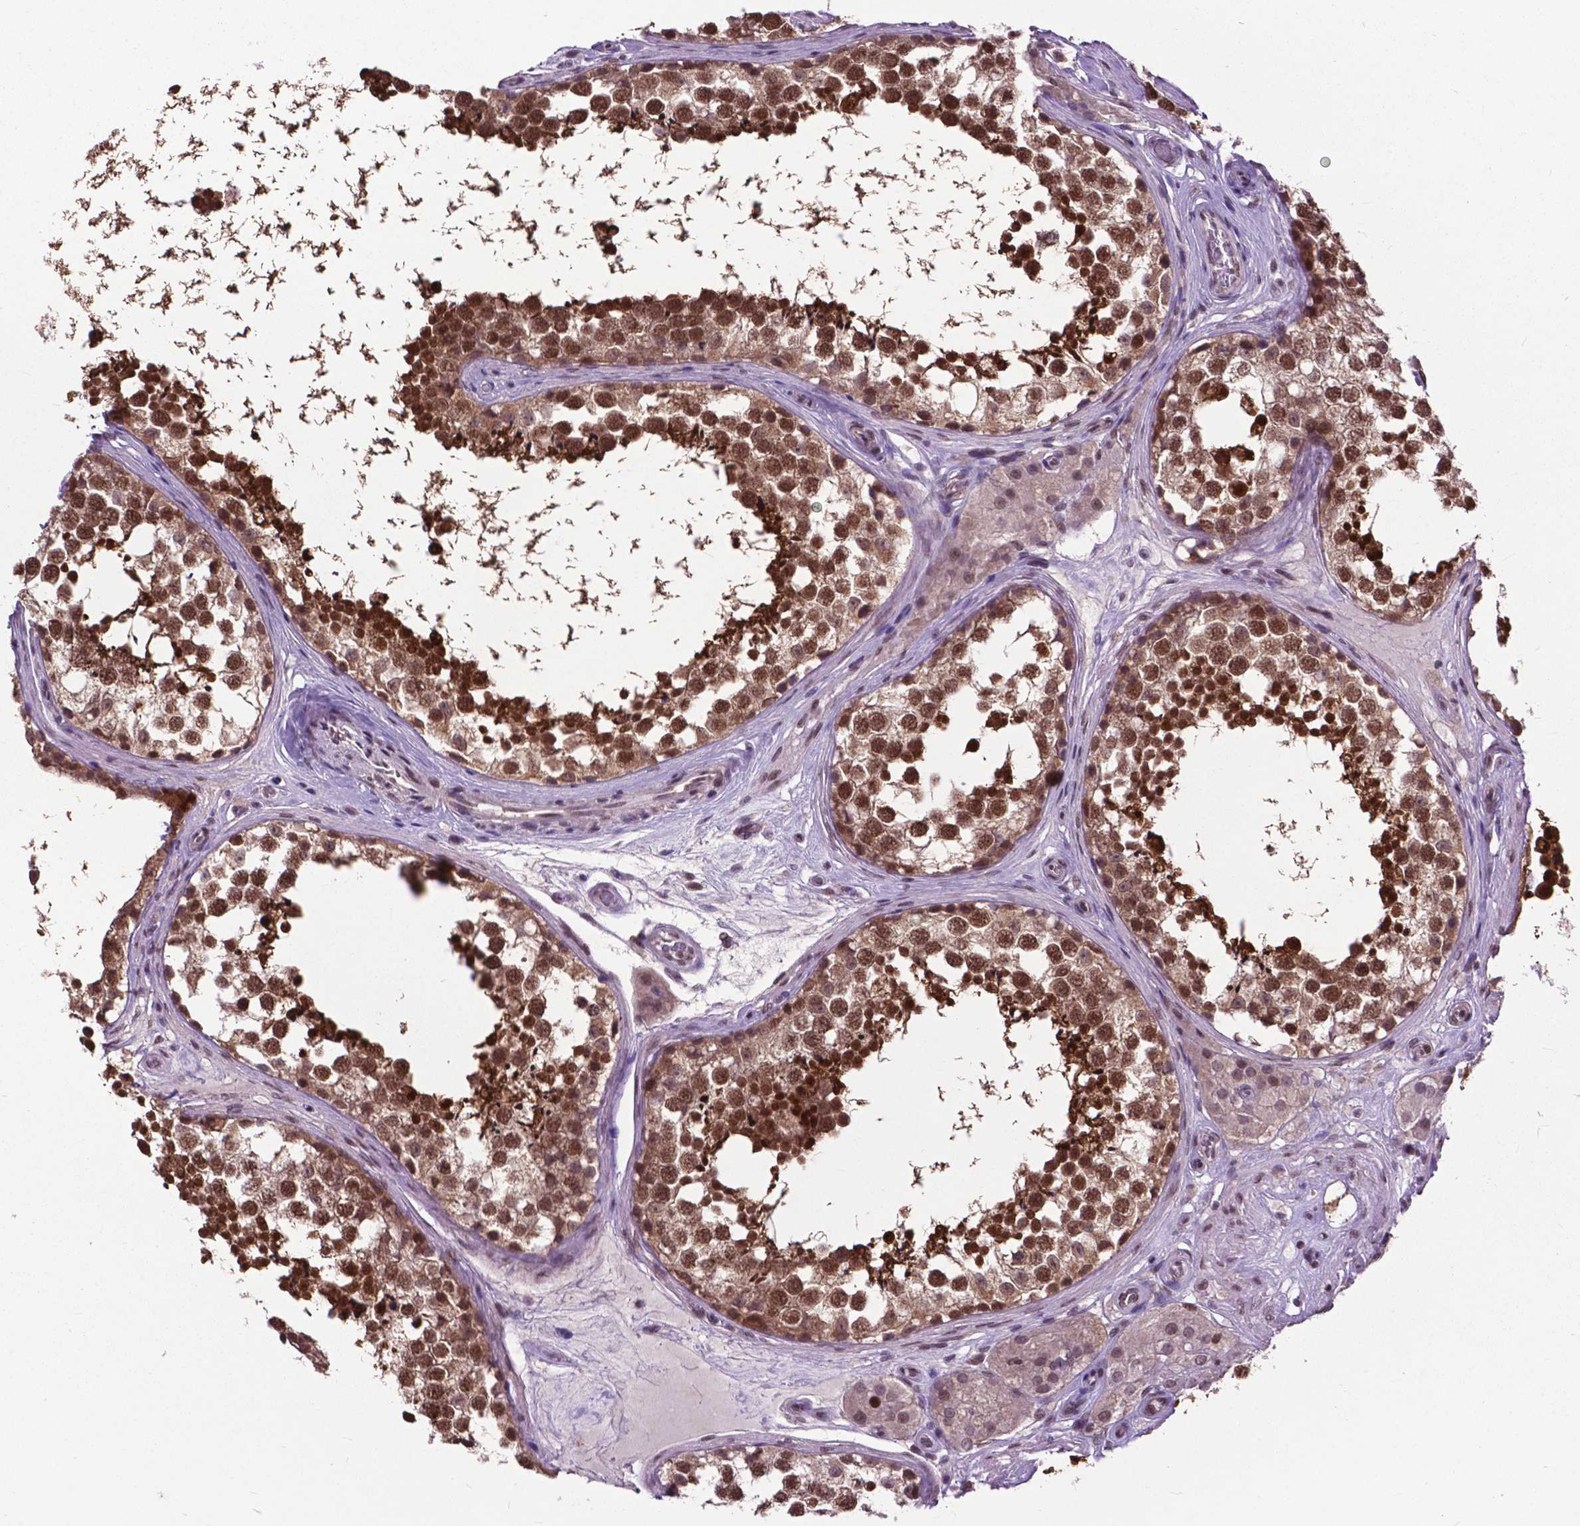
{"staining": {"intensity": "strong", "quantity": ">75%", "location": "cytoplasmic/membranous,nuclear"}, "tissue": "testis", "cell_type": "Cells in seminiferous ducts", "image_type": "normal", "snomed": [{"axis": "morphology", "description": "Normal tissue, NOS"}, {"axis": "morphology", "description": "Seminoma, NOS"}, {"axis": "topography", "description": "Testis"}], "caption": "A micrograph showing strong cytoplasmic/membranous,nuclear expression in approximately >75% of cells in seminiferous ducts in benign testis, as visualized by brown immunohistochemical staining.", "gene": "FAF1", "patient": {"sex": "male", "age": 65}}